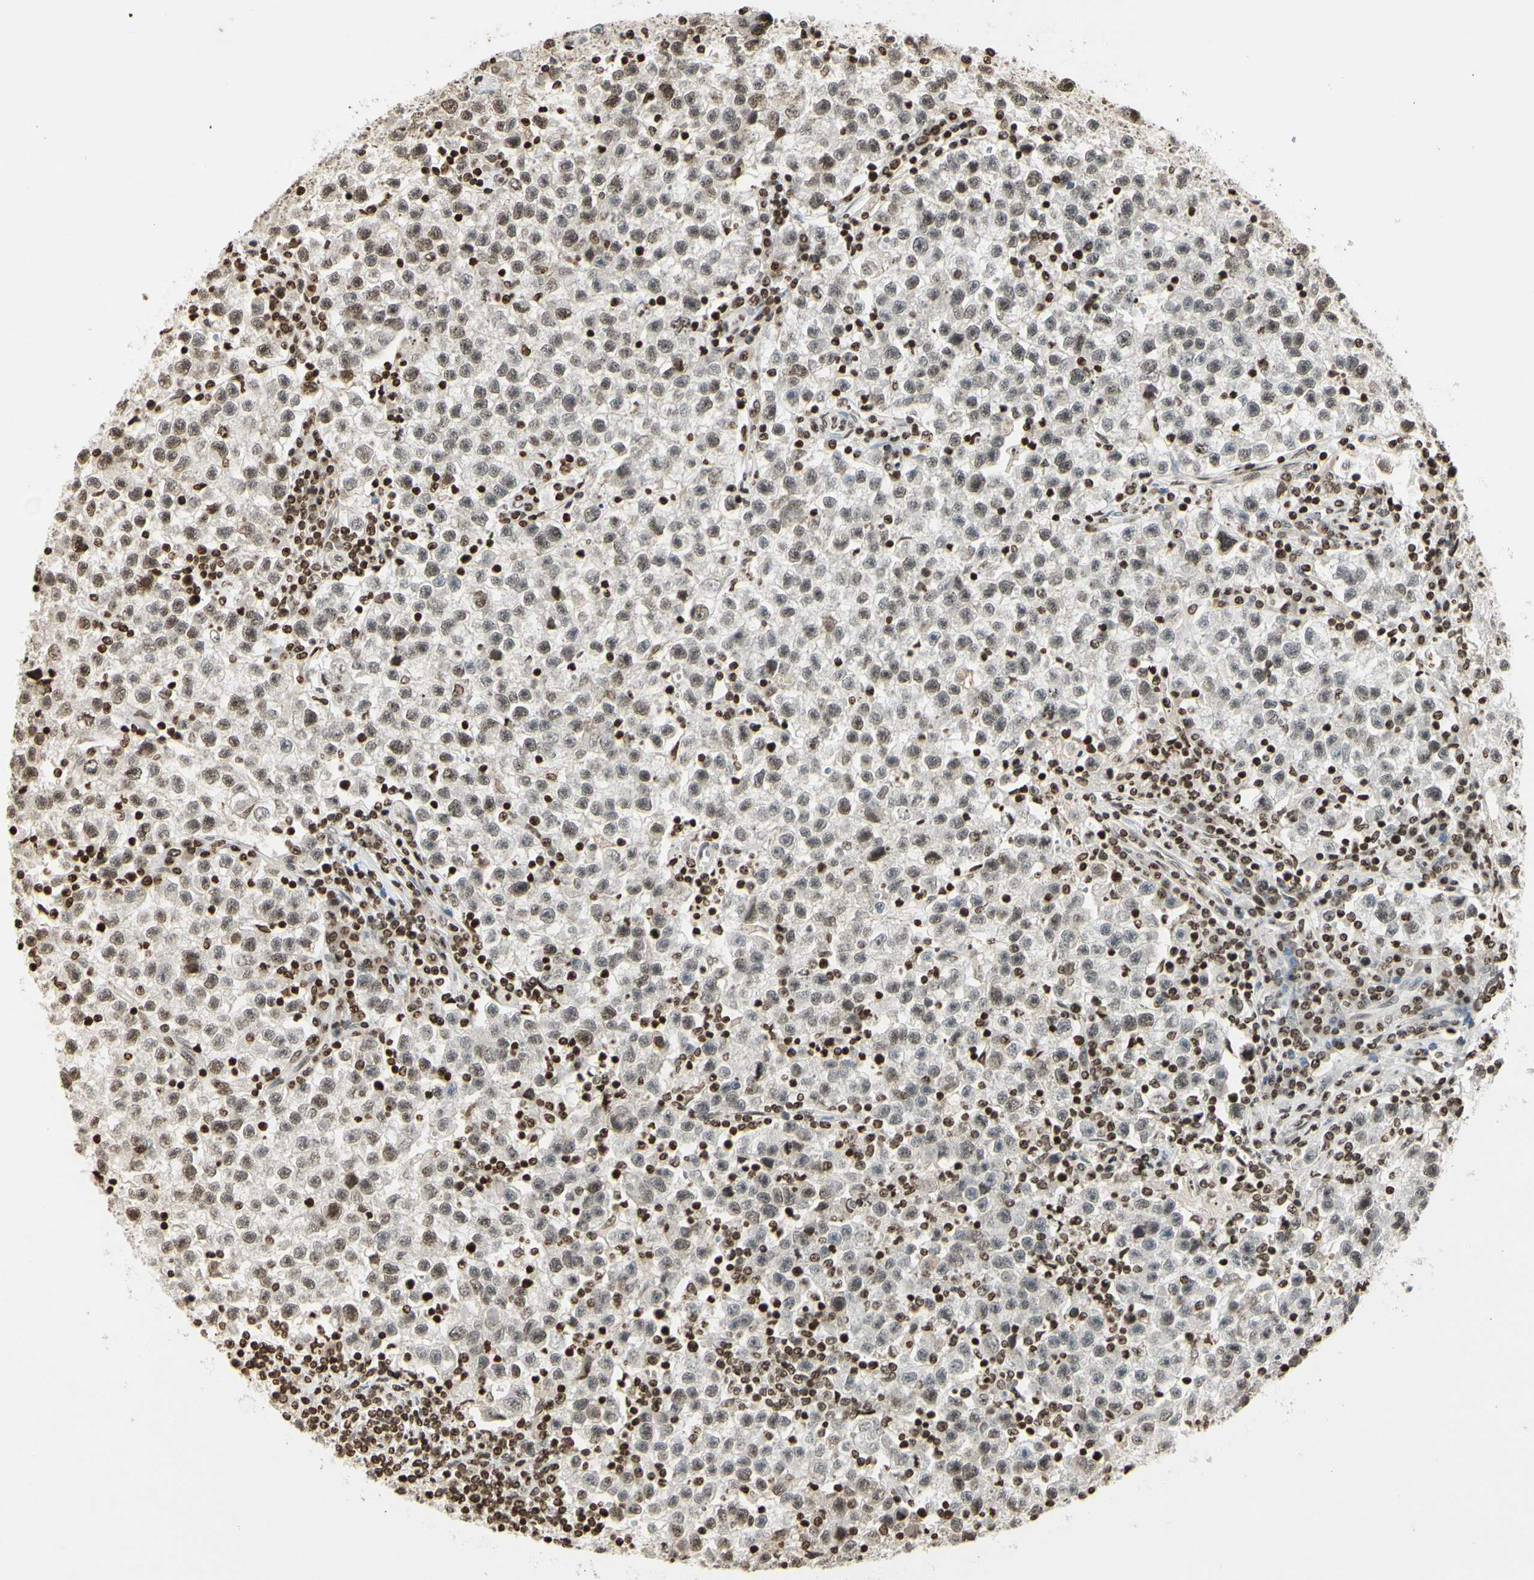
{"staining": {"intensity": "weak", "quantity": "25%-75%", "location": "nuclear"}, "tissue": "testis cancer", "cell_type": "Tumor cells", "image_type": "cancer", "snomed": [{"axis": "morphology", "description": "Seminoma, NOS"}, {"axis": "topography", "description": "Testis"}], "caption": "Weak nuclear positivity for a protein is present in approximately 25%-75% of tumor cells of testis seminoma using IHC.", "gene": "RORA", "patient": {"sex": "male", "age": 22}}